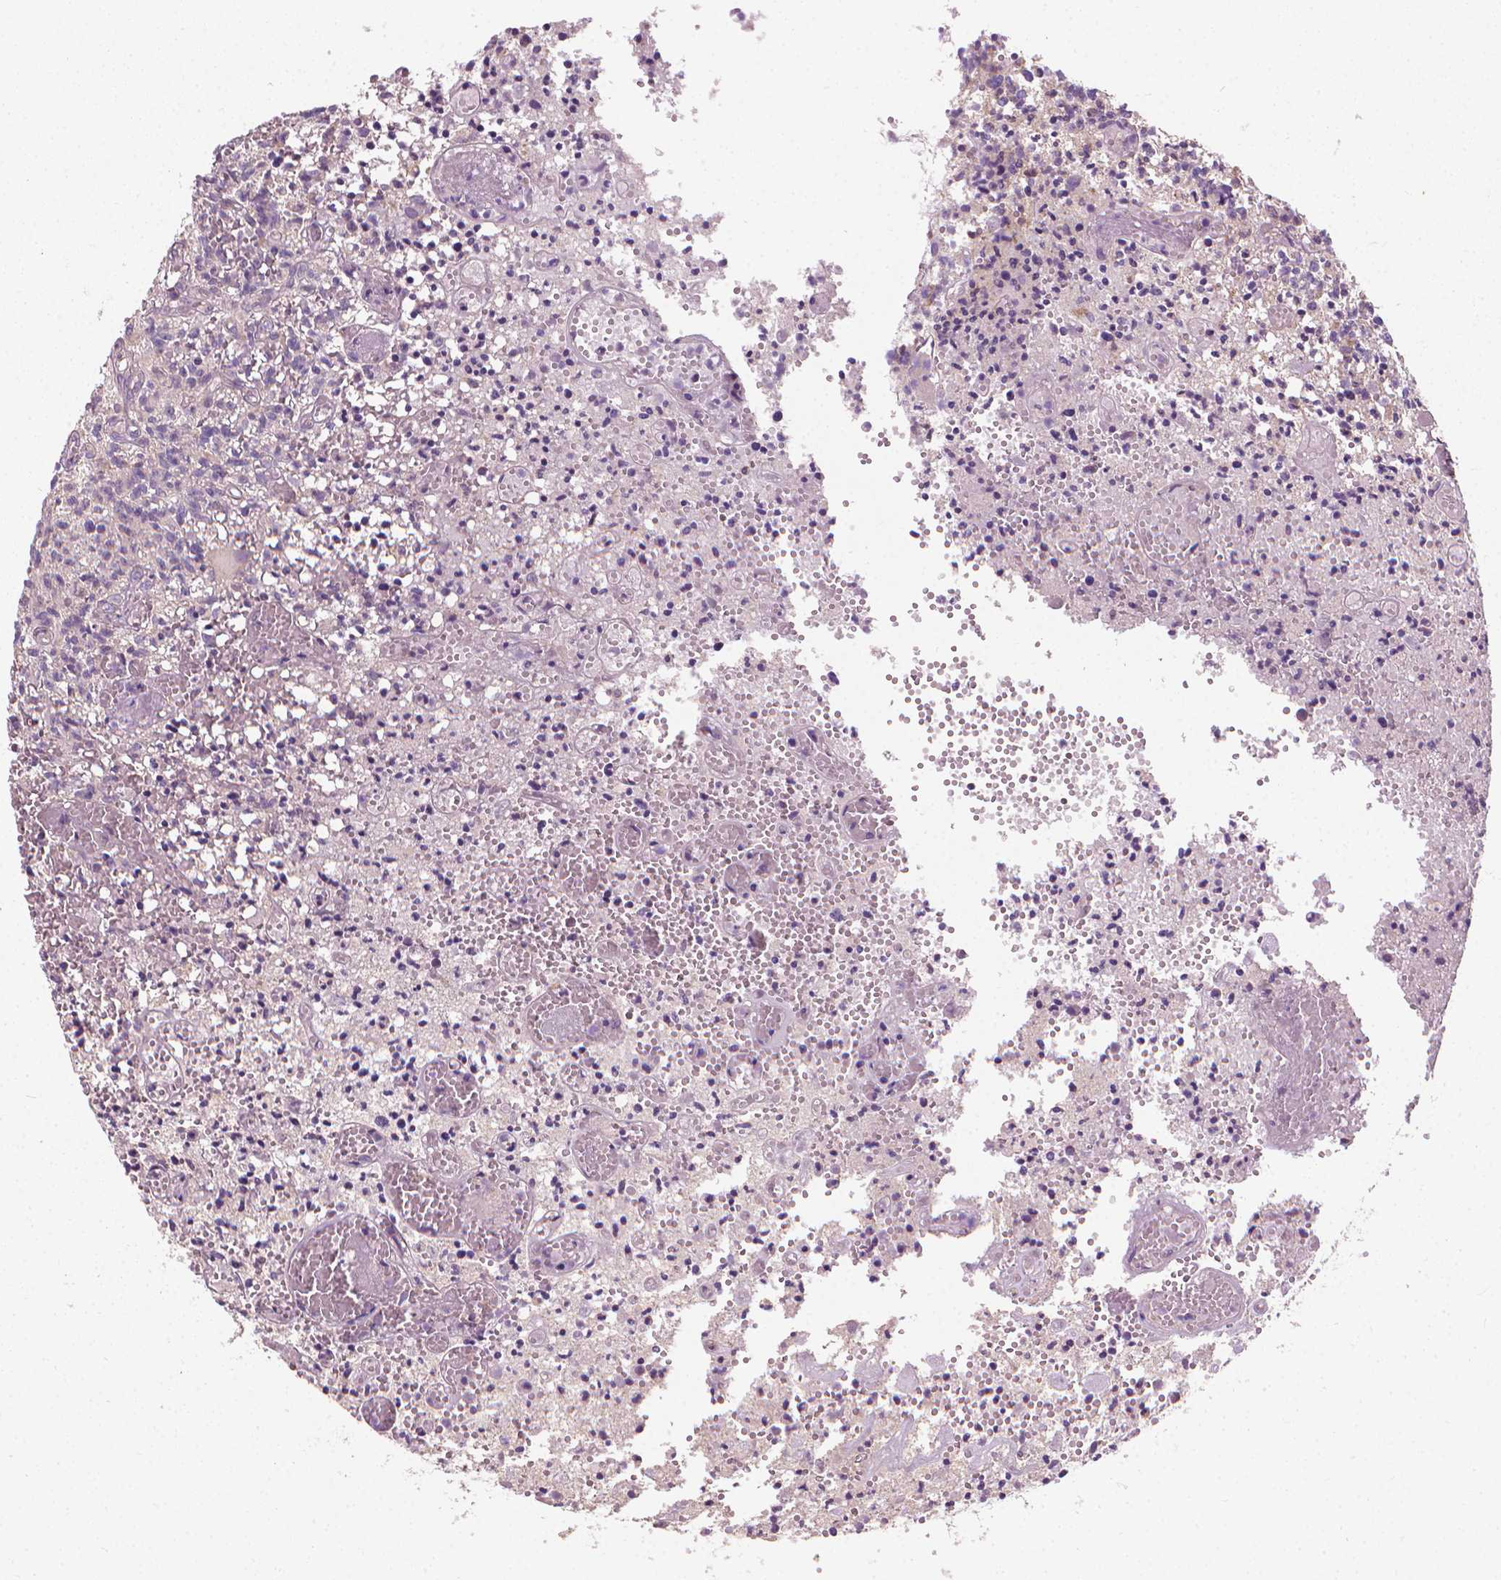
{"staining": {"intensity": "negative", "quantity": "none", "location": "none"}, "tissue": "glioma", "cell_type": "Tumor cells", "image_type": "cancer", "snomed": [{"axis": "morphology", "description": "Glioma, malignant, Low grade"}, {"axis": "topography", "description": "Brain"}], "caption": "There is no significant expression in tumor cells of malignant glioma (low-grade). (DAB (3,3'-diaminobenzidine) immunohistochemistry, high magnification).", "gene": "RIIAD1", "patient": {"sex": "male", "age": 64}}